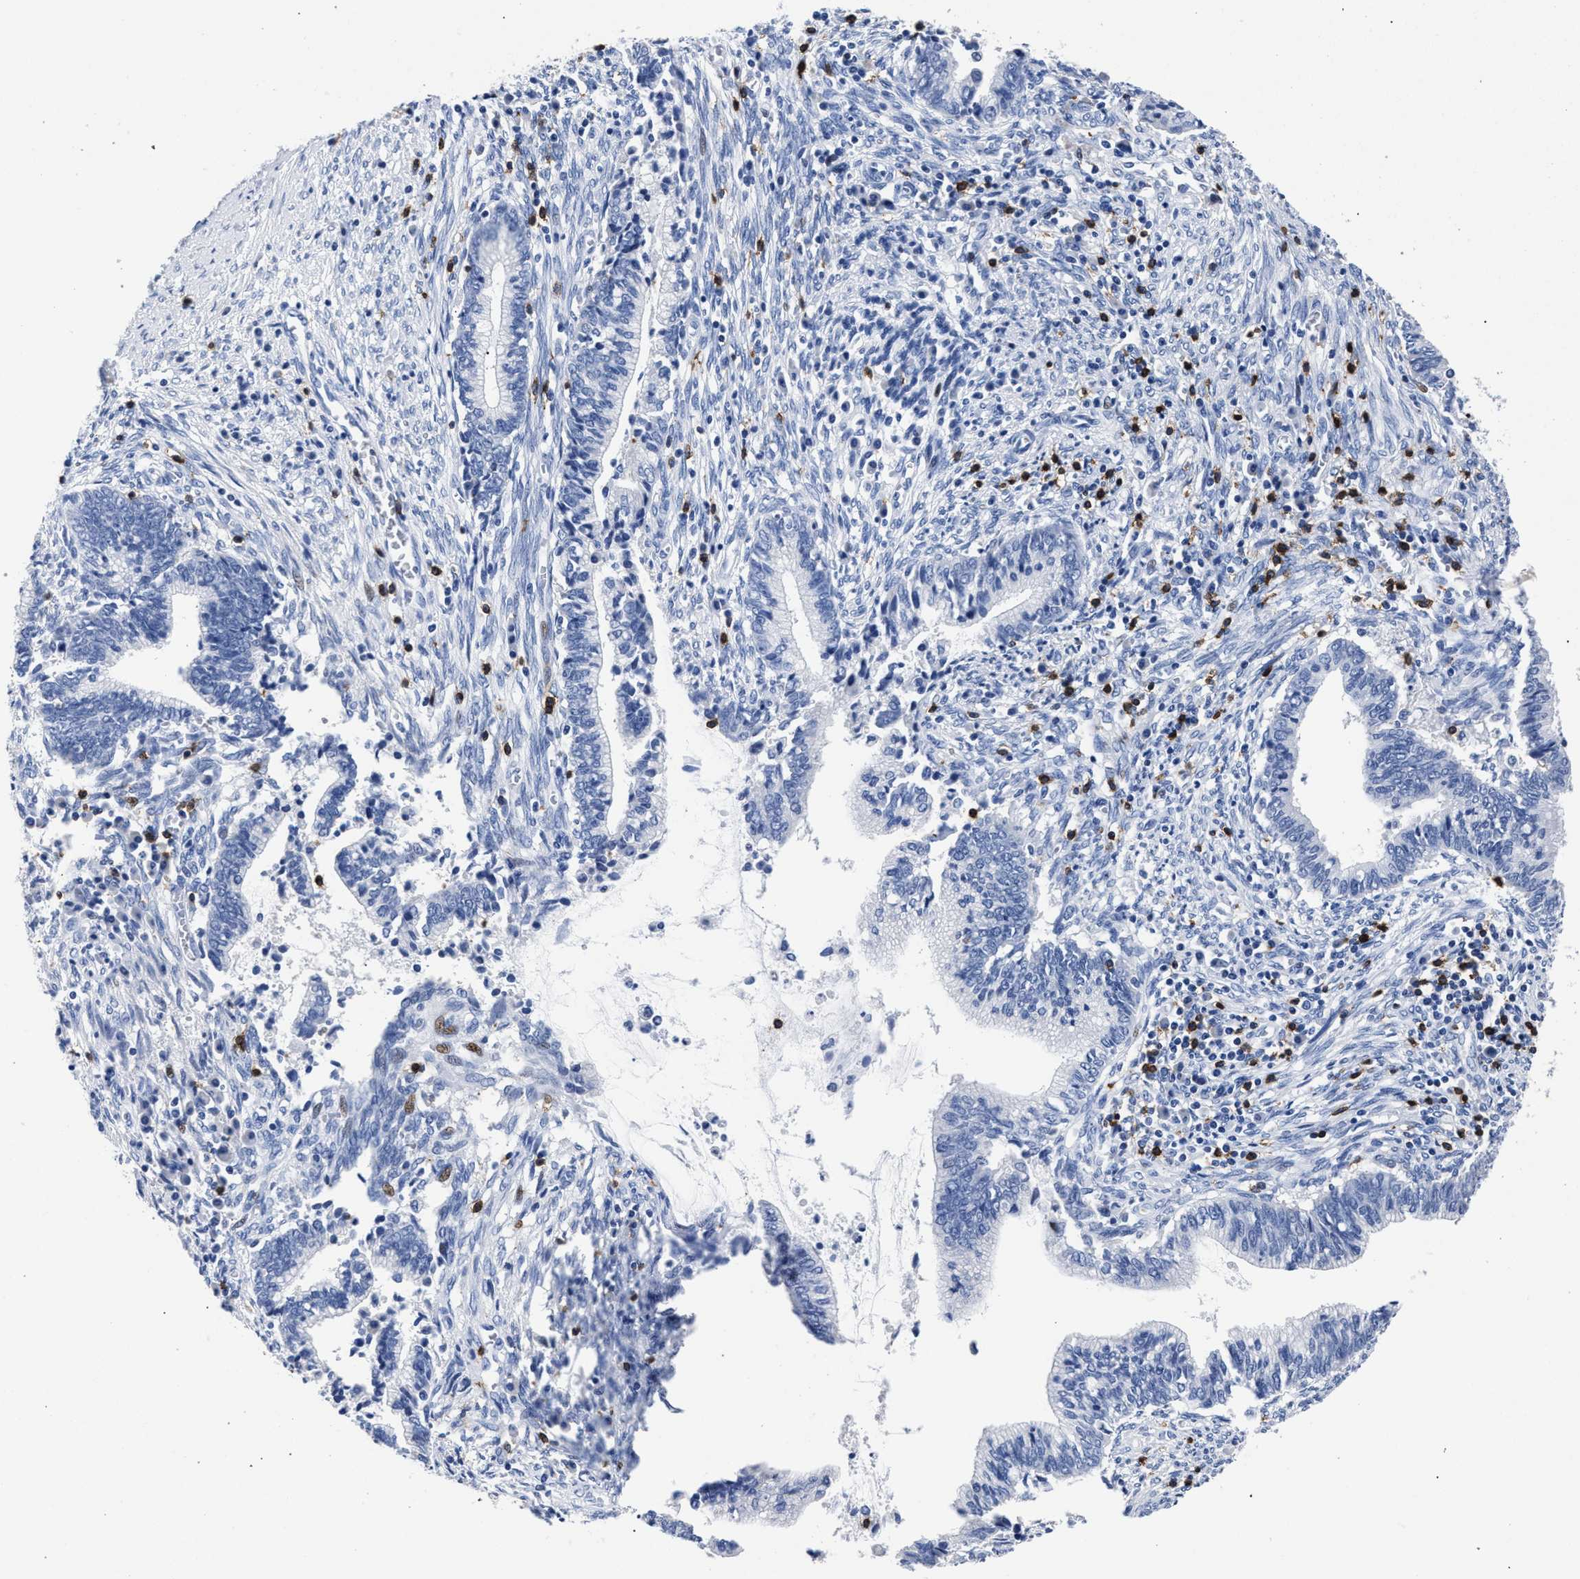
{"staining": {"intensity": "negative", "quantity": "none", "location": "none"}, "tissue": "cervical cancer", "cell_type": "Tumor cells", "image_type": "cancer", "snomed": [{"axis": "morphology", "description": "Adenocarcinoma, NOS"}, {"axis": "topography", "description": "Cervix"}], "caption": "Immunohistochemistry (IHC) photomicrograph of neoplastic tissue: human adenocarcinoma (cervical) stained with DAB (3,3'-diaminobenzidine) exhibits no significant protein staining in tumor cells.", "gene": "KLRK1", "patient": {"sex": "female", "age": 44}}